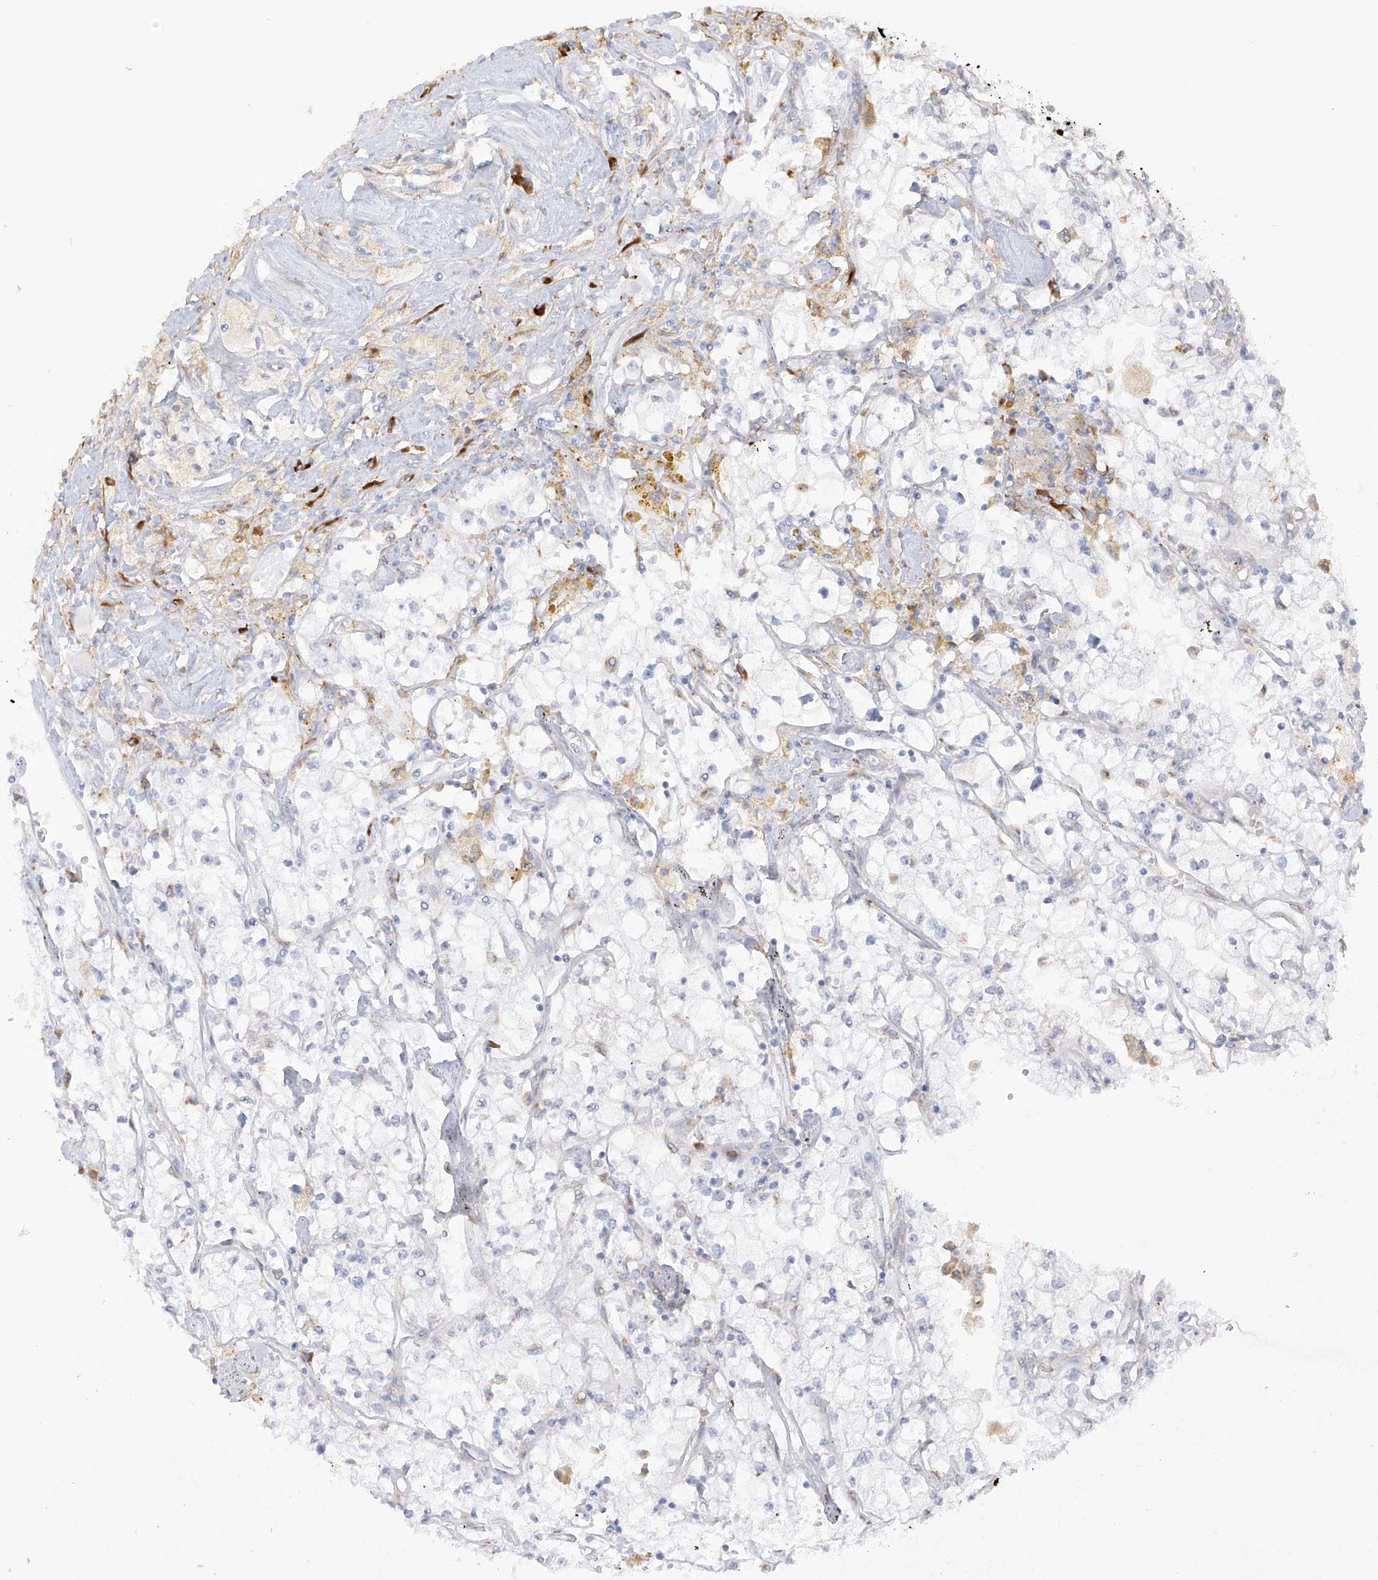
{"staining": {"intensity": "negative", "quantity": "none", "location": "none"}, "tissue": "renal cancer", "cell_type": "Tumor cells", "image_type": "cancer", "snomed": [{"axis": "morphology", "description": "Adenocarcinoma, NOS"}, {"axis": "topography", "description": "Kidney"}], "caption": "The micrograph reveals no staining of tumor cells in renal cancer (adenocarcinoma).", "gene": "LRRC59", "patient": {"sex": "male", "age": 56}}